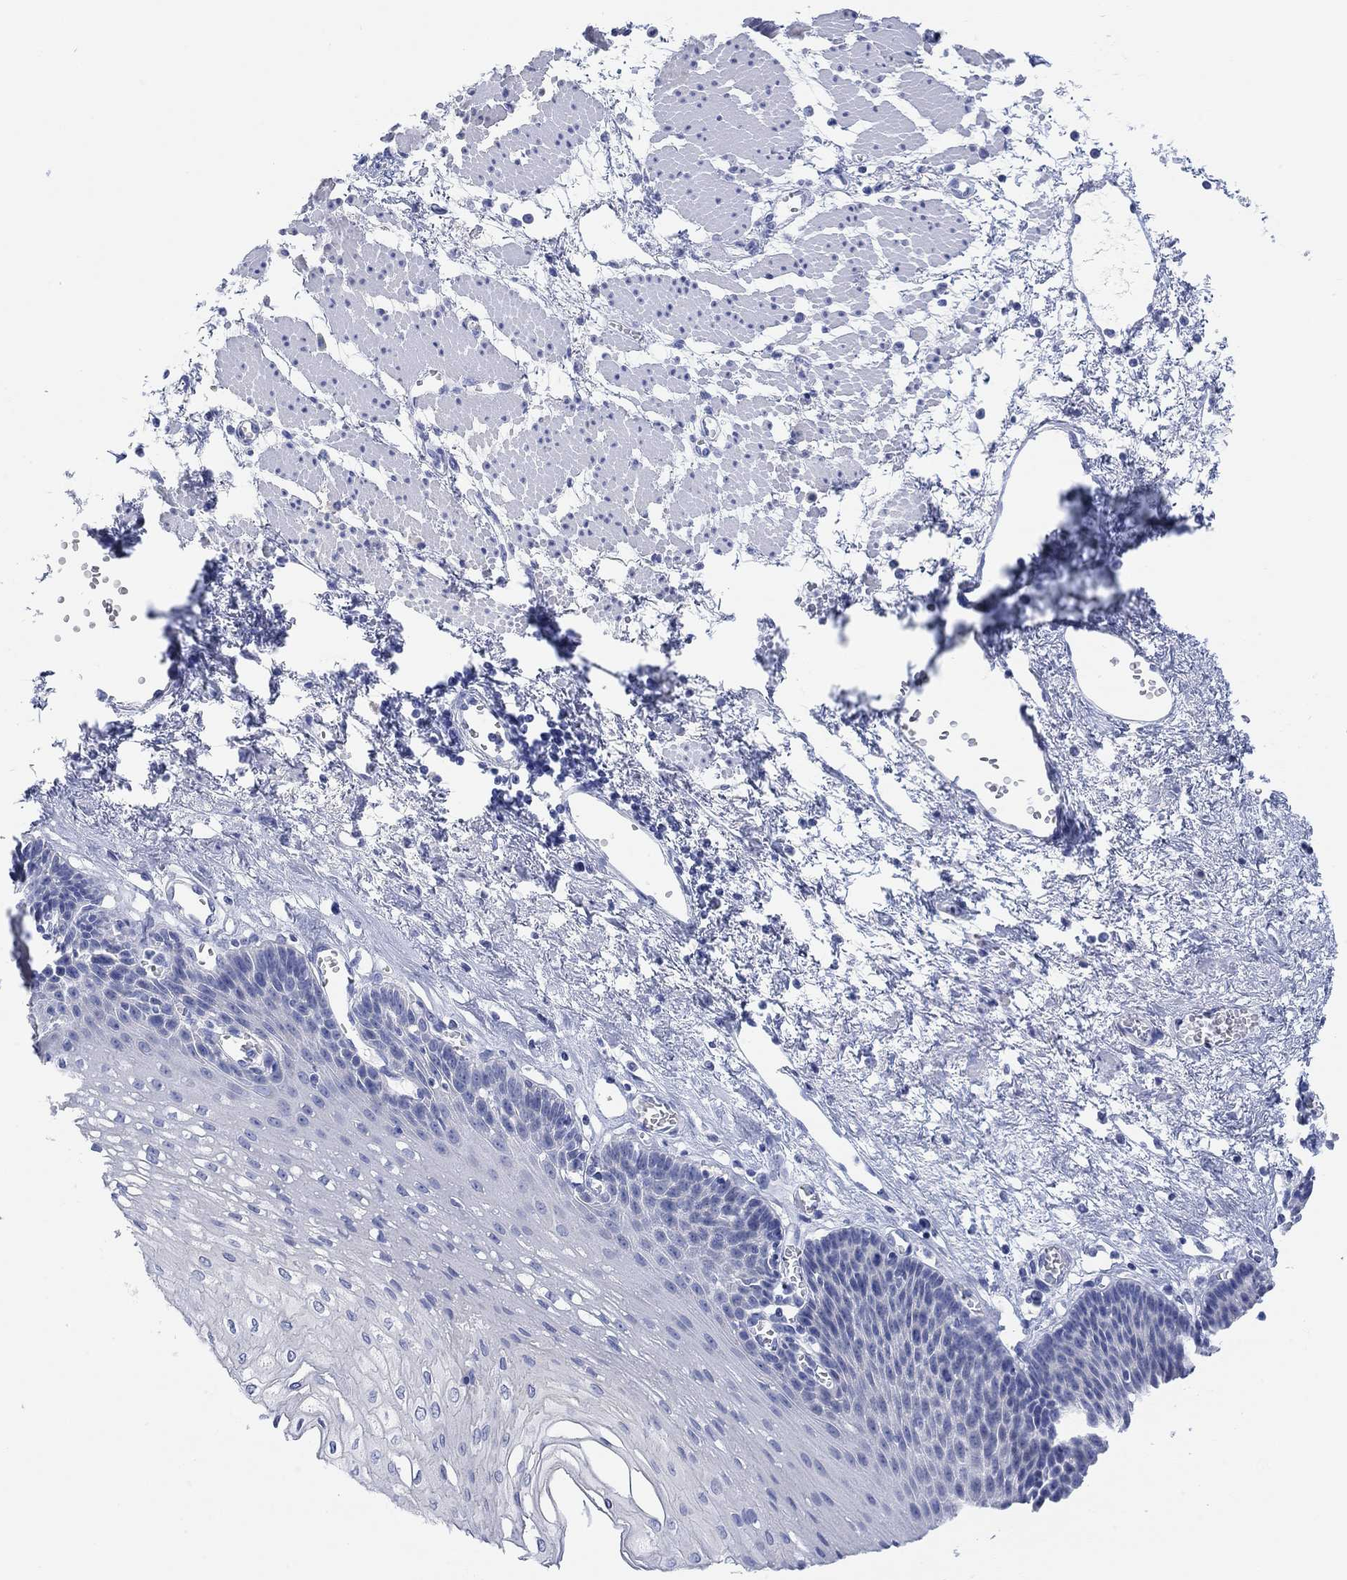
{"staining": {"intensity": "negative", "quantity": "none", "location": "none"}, "tissue": "esophagus", "cell_type": "Squamous epithelial cells", "image_type": "normal", "snomed": [{"axis": "morphology", "description": "Normal tissue, NOS"}, {"axis": "topography", "description": "Esophagus"}], "caption": "High power microscopy image of an IHC photomicrograph of benign esophagus, revealing no significant expression in squamous epithelial cells.", "gene": "XIRP2", "patient": {"sex": "female", "age": 62}}